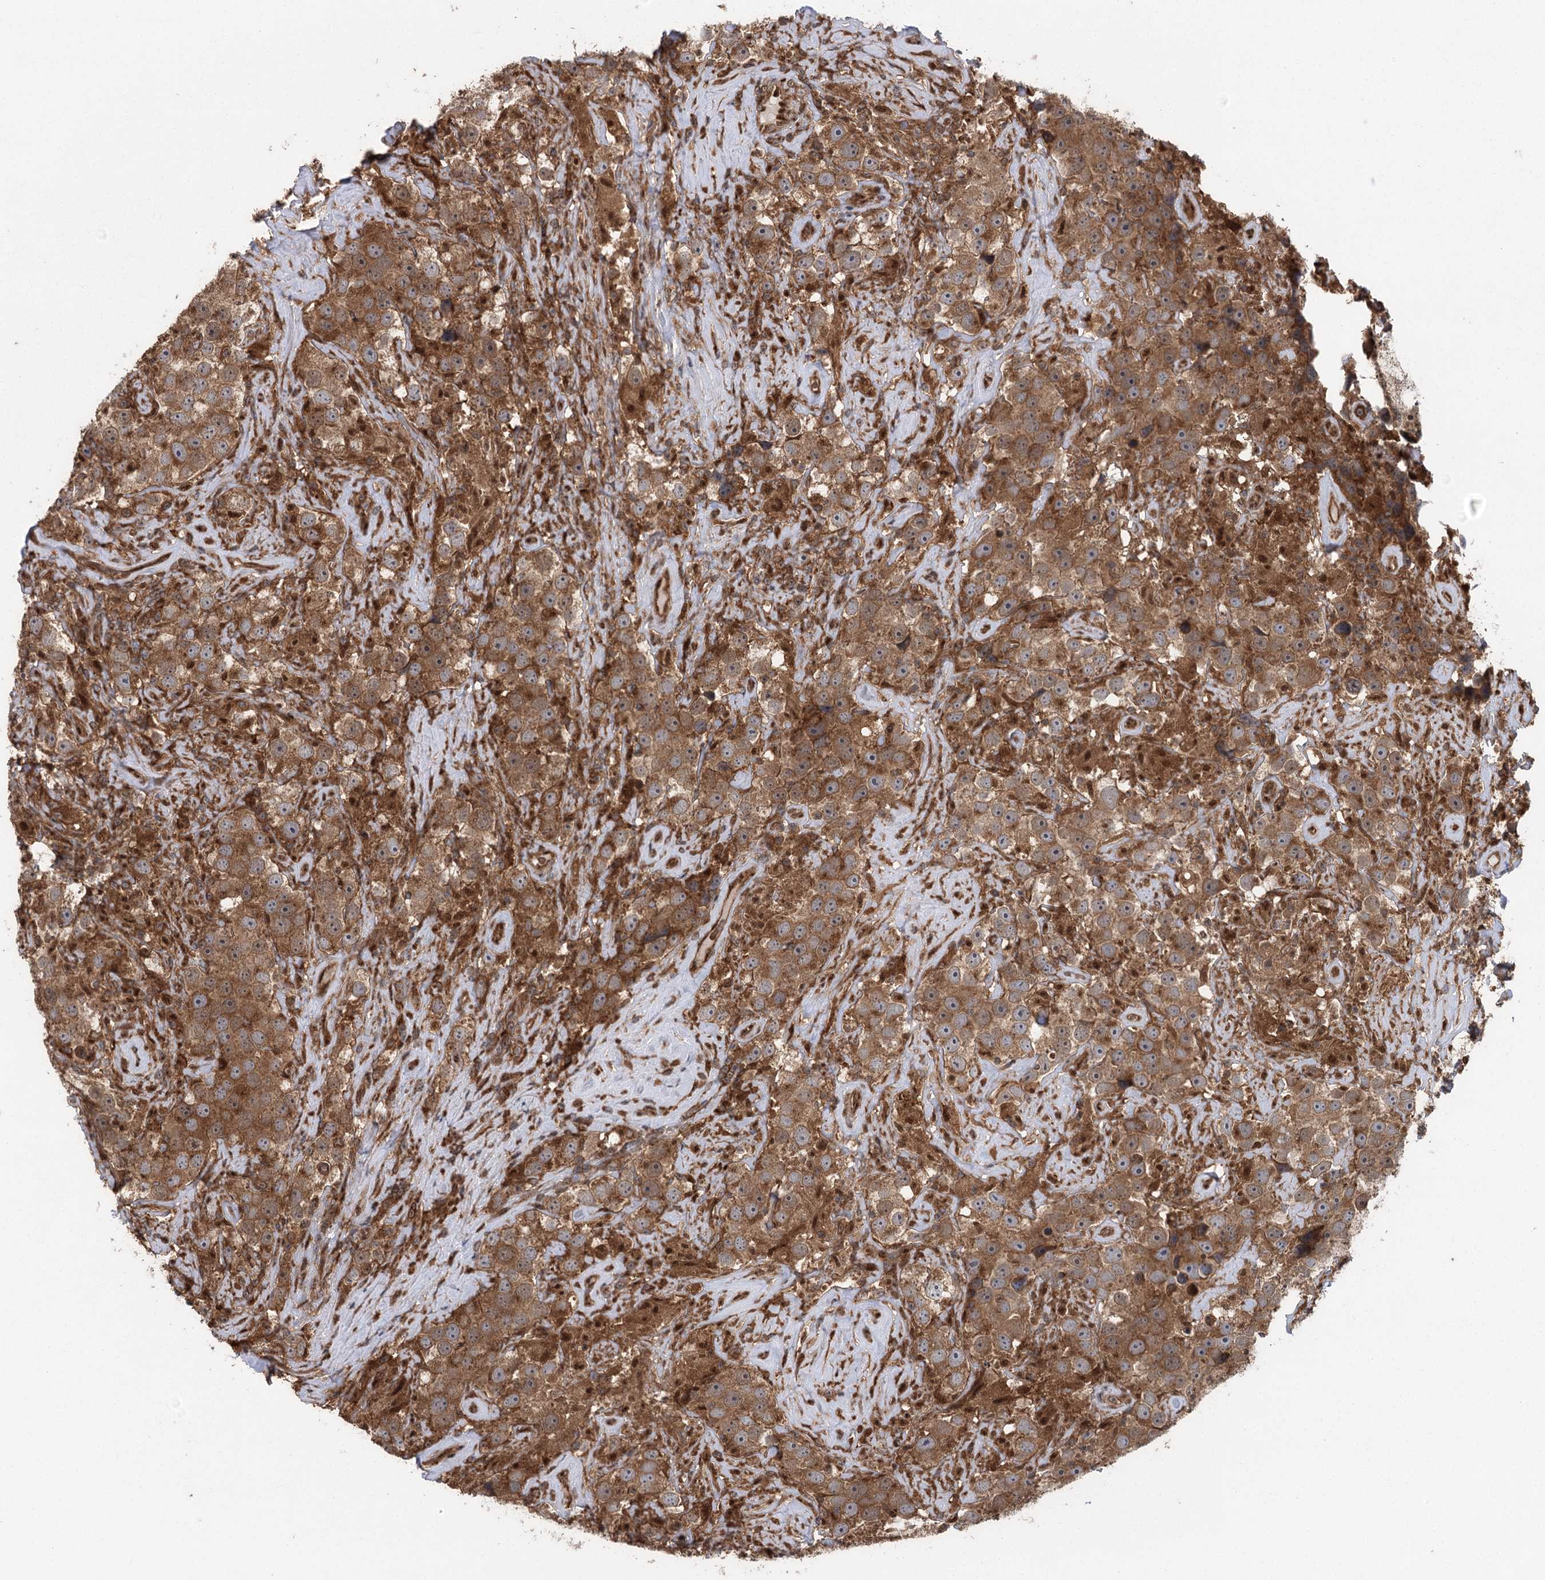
{"staining": {"intensity": "moderate", "quantity": ">75%", "location": "cytoplasmic/membranous"}, "tissue": "testis cancer", "cell_type": "Tumor cells", "image_type": "cancer", "snomed": [{"axis": "morphology", "description": "Seminoma, NOS"}, {"axis": "topography", "description": "Testis"}], "caption": "This image shows testis cancer stained with IHC to label a protein in brown. The cytoplasmic/membranous of tumor cells show moderate positivity for the protein. Nuclei are counter-stained blue.", "gene": "C12orf4", "patient": {"sex": "male", "age": 49}}